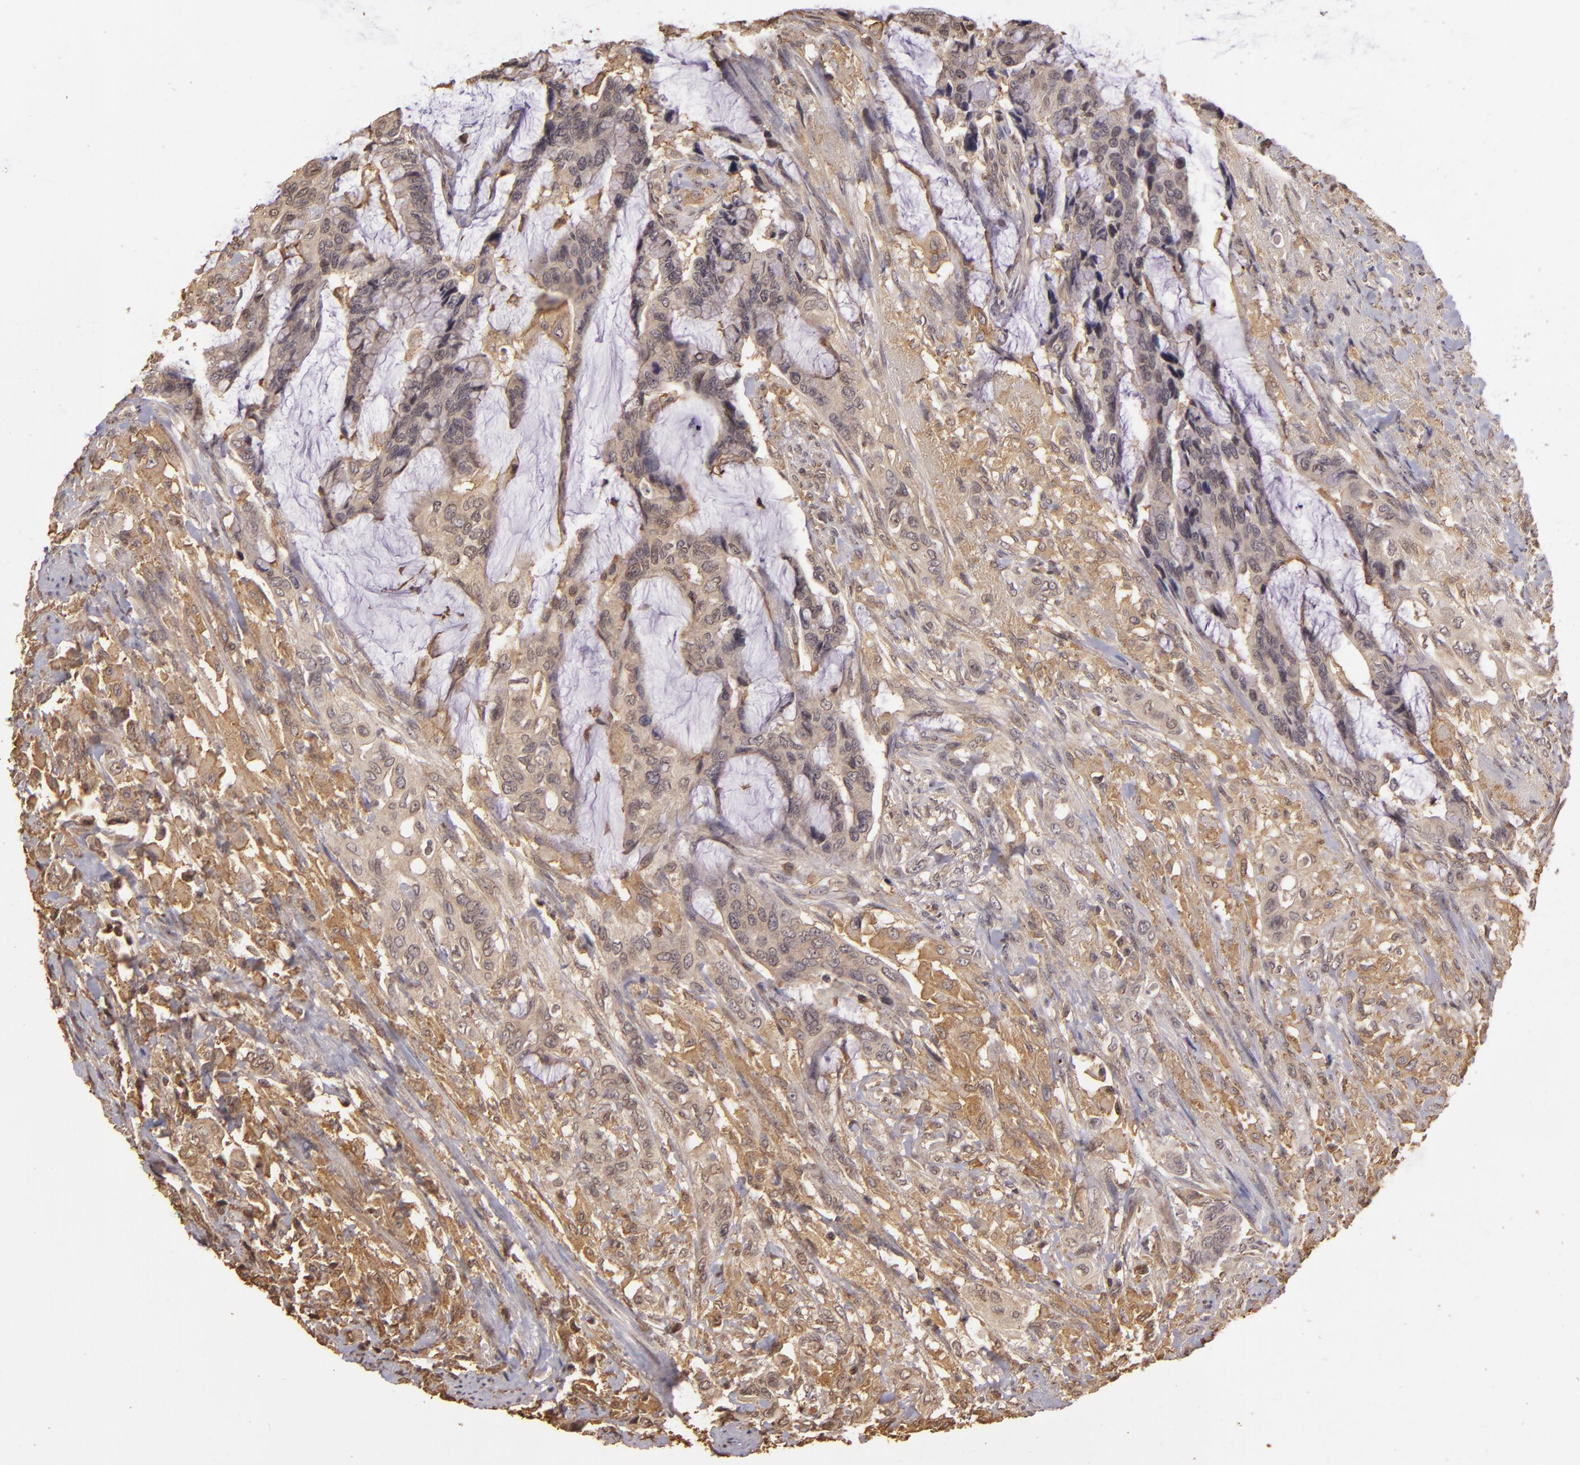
{"staining": {"intensity": "weak", "quantity": "25%-75%", "location": "cytoplasmic/membranous"}, "tissue": "colorectal cancer", "cell_type": "Tumor cells", "image_type": "cancer", "snomed": [{"axis": "morphology", "description": "Adenocarcinoma, NOS"}, {"axis": "topography", "description": "Rectum"}], "caption": "Adenocarcinoma (colorectal) stained with a brown dye shows weak cytoplasmic/membranous positive staining in approximately 25%-75% of tumor cells.", "gene": "ARPC2", "patient": {"sex": "female", "age": 59}}